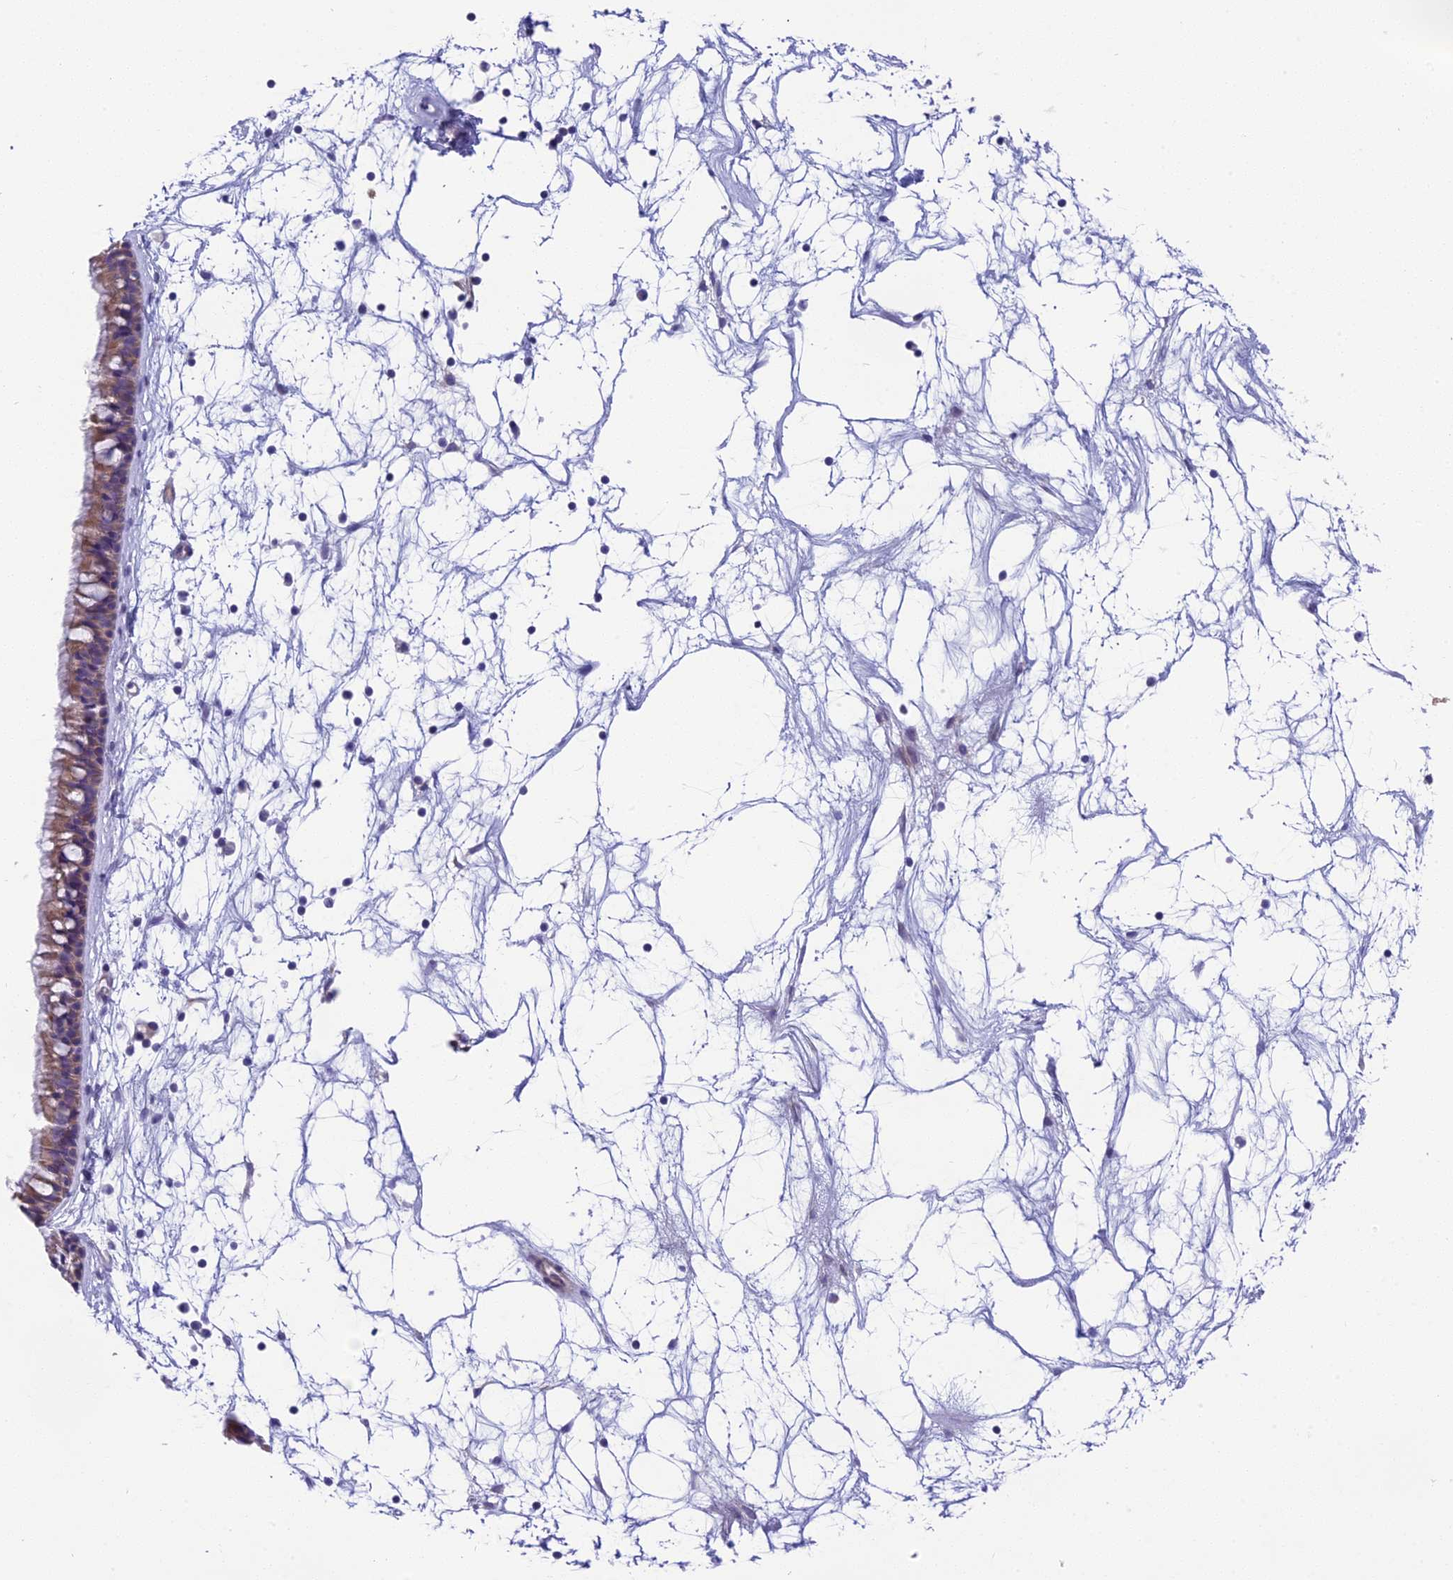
{"staining": {"intensity": "moderate", "quantity": "25%-75%", "location": "cytoplasmic/membranous"}, "tissue": "nasopharynx", "cell_type": "Respiratory epithelial cells", "image_type": "normal", "snomed": [{"axis": "morphology", "description": "Normal tissue, NOS"}, {"axis": "topography", "description": "Nasopharynx"}], "caption": "Protein expression by IHC demonstrates moderate cytoplasmic/membranous positivity in about 25%-75% of respiratory epithelial cells in unremarkable nasopharynx.", "gene": "ARHGEF37", "patient": {"sex": "male", "age": 64}}